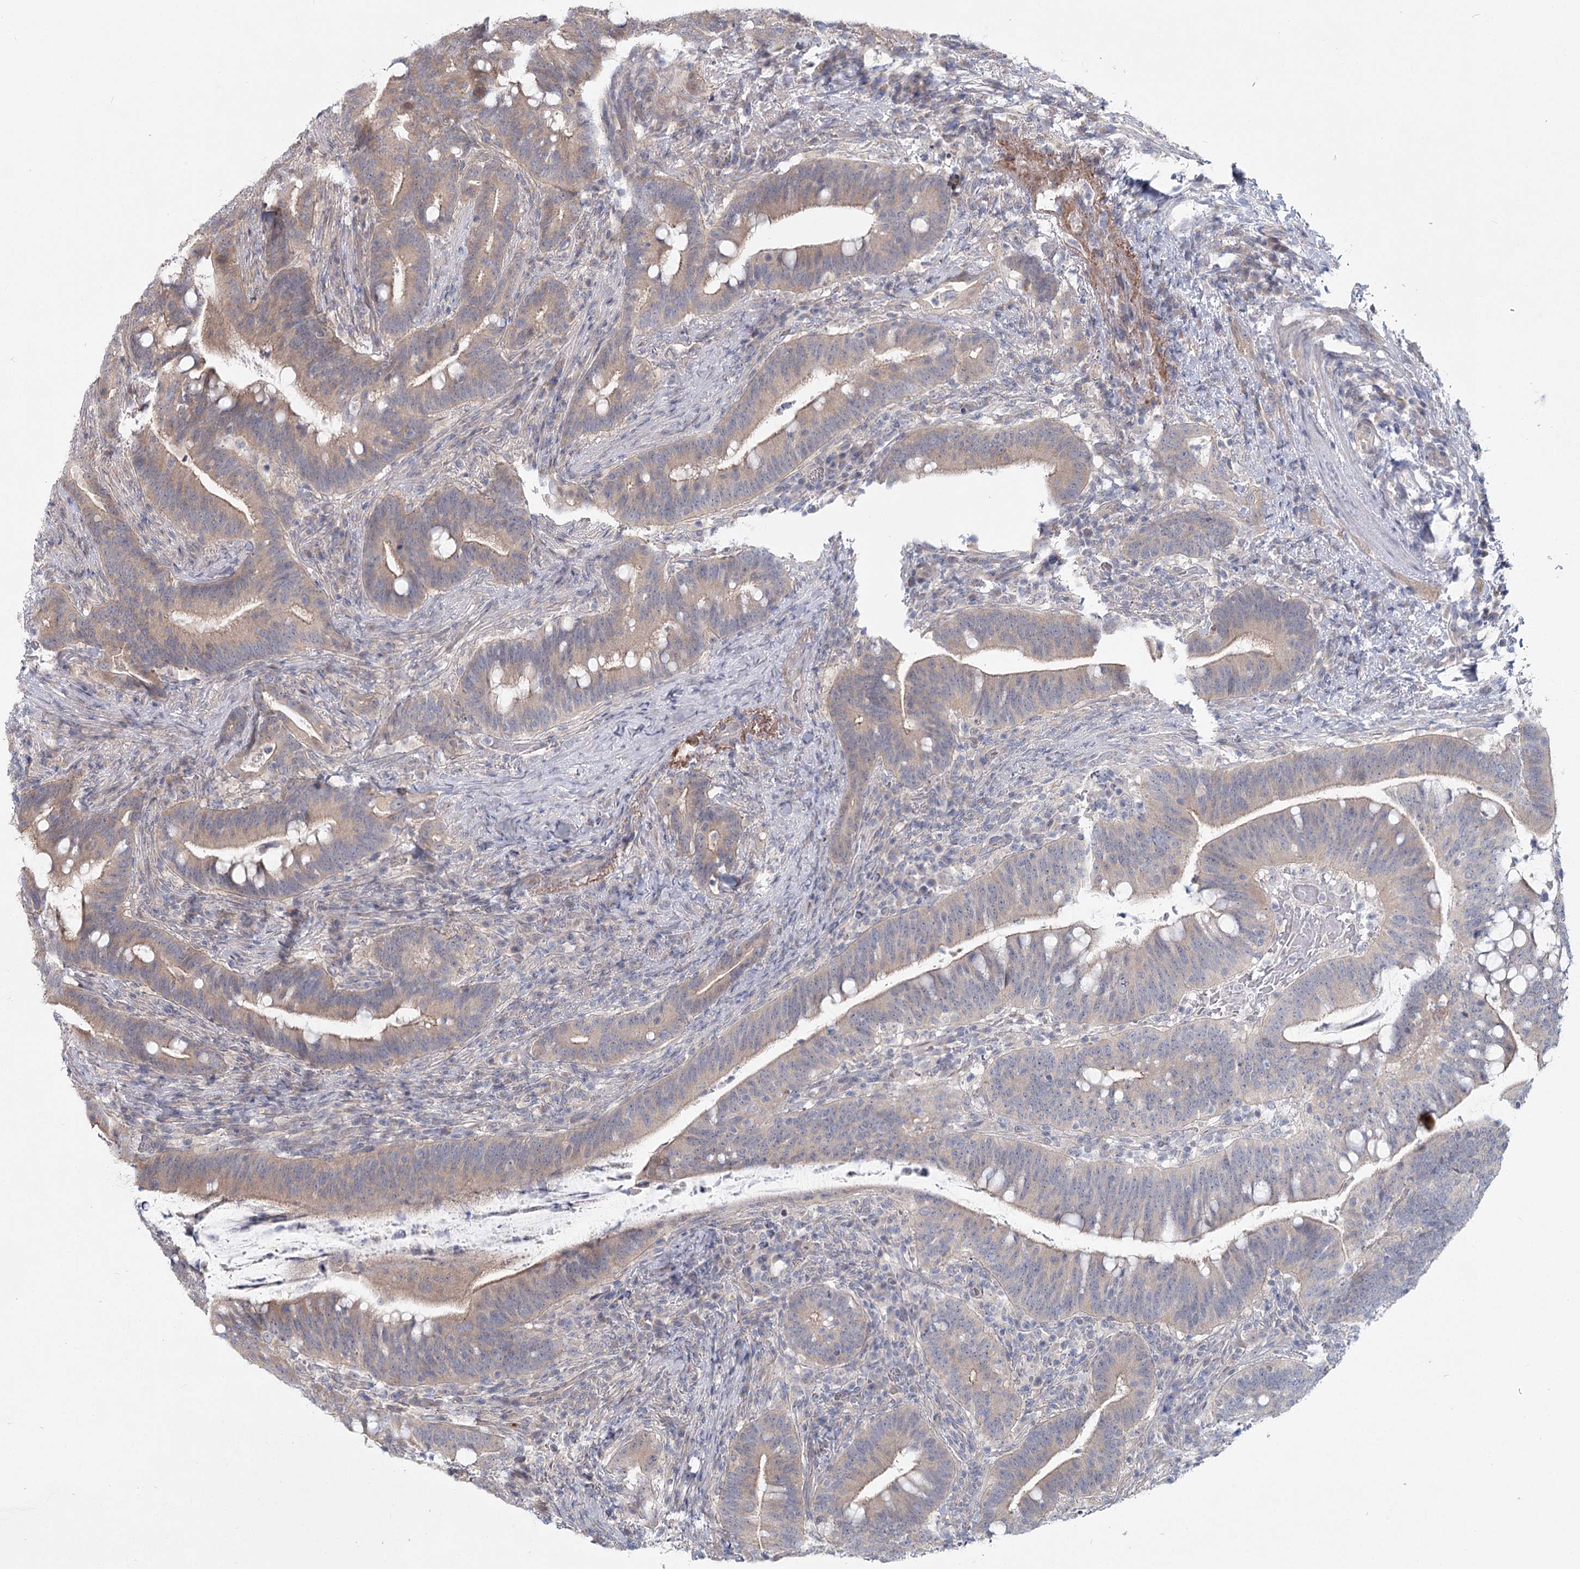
{"staining": {"intensity": "weak", "quantity": "25%-75%", "location": "cytoplasmic/membranous"}, "tissue": "colorectal cancer", "cell_type": "Tumor cells", "image_type": "cancer", "snomed": [{"axis": "morphology", "description": "Adenocarcinoma, NOS"}, {"axis": "topography", "description": "Colon"}], "caption": "The image shows immunohistochemical staining of colorectal cancer. There is weak cytoplasmic/membranous staining is appreciated in about 25%-75% of tumor cells.", "gene": "SPINK13", "patient": {"sex": "female", "age": 66}}